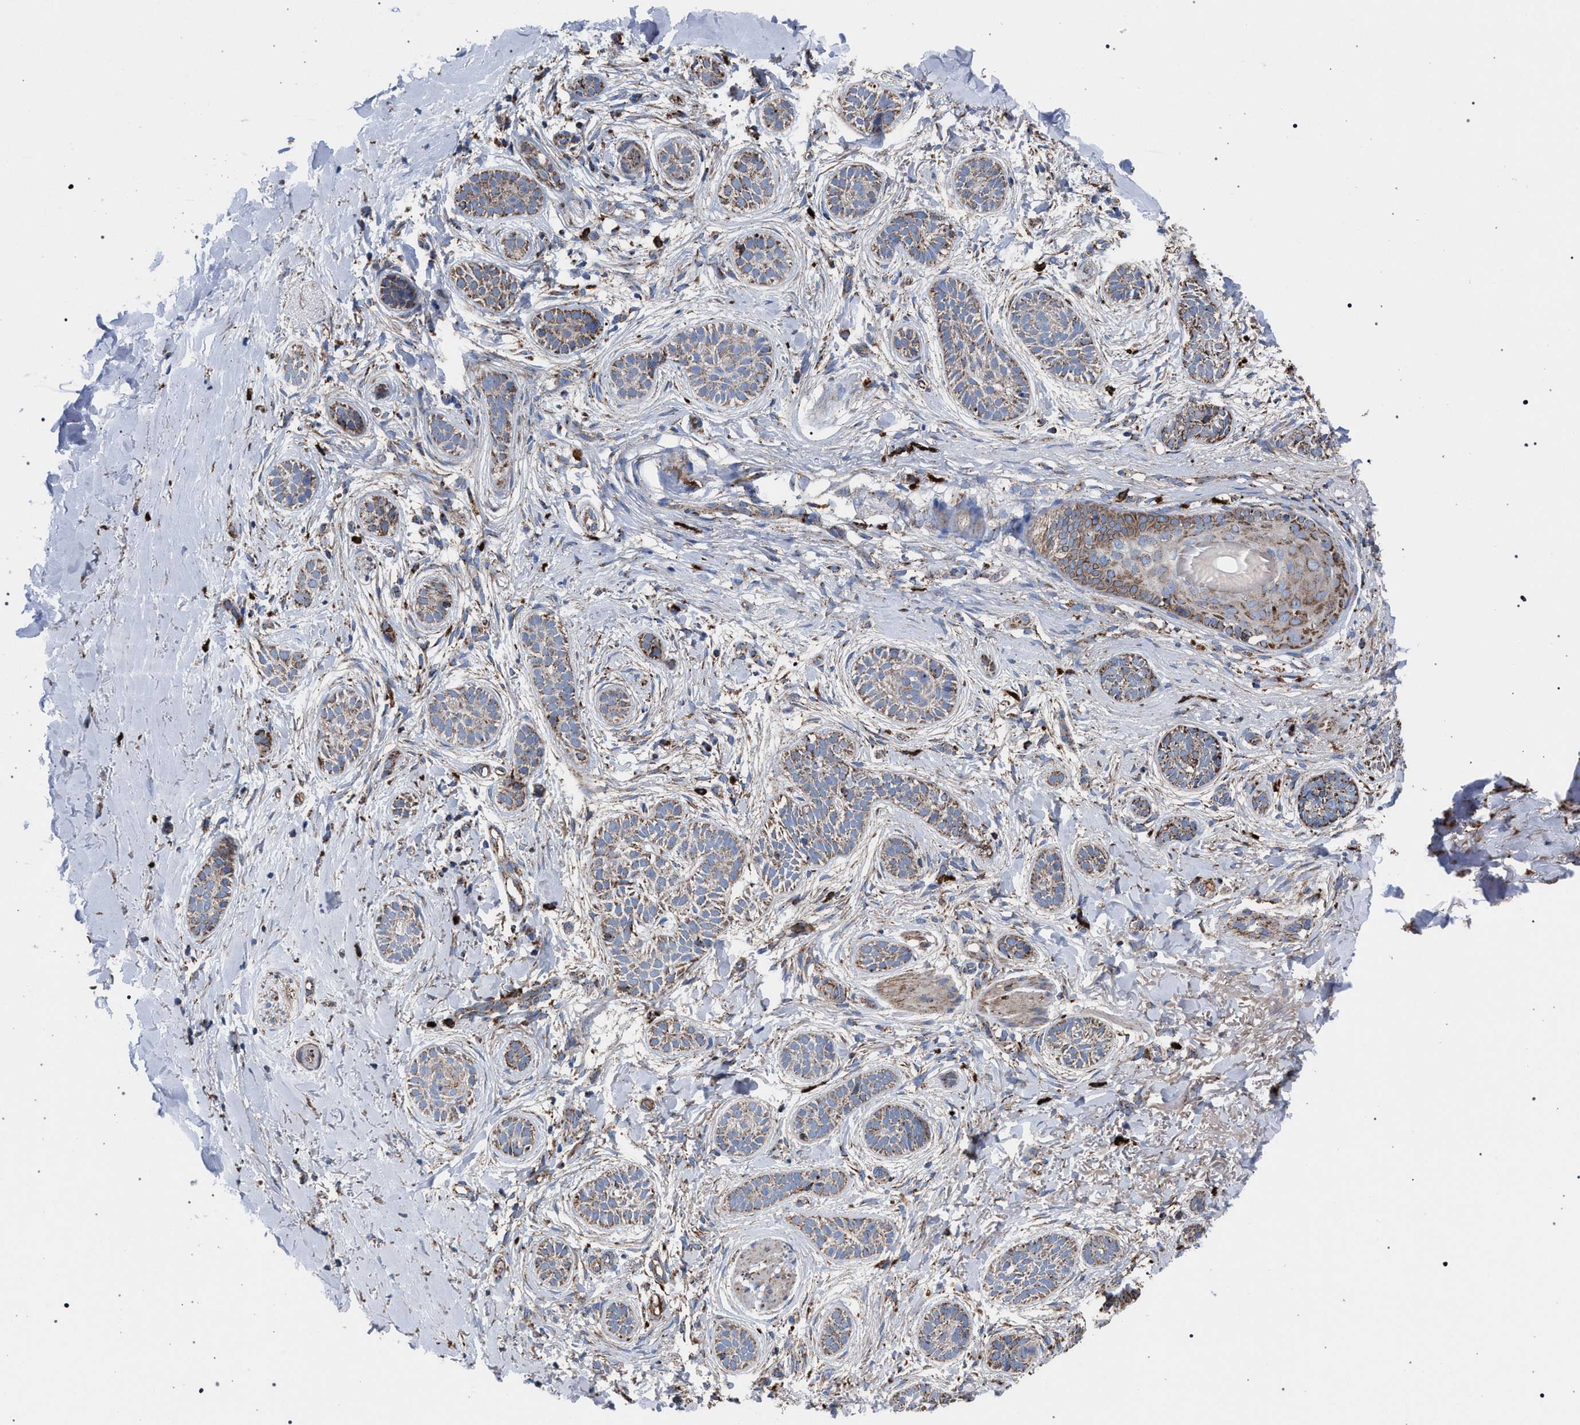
{"staining": {"intensity": "weak", "quantity": "25%-75%", "location": "cytoplasmic/membranous"}, "tissue": "skin cancer", "cell_type": "Tumor cells", "image_type": "cancer", "snomed": [{"axis": "morphology", "description": "Normal tissue, NOS"}, {"axis": "morphology", "description": "Basal cell carcinoma"}, {"axis": "topography", "description": "Skin"}], "caption": "Immunohistochemical staining of human skin cancer (basal cell carcinoma) demonstrates low levels of weak cytoplasmic/membranous protein positivity in approximately 25%-75% of tumor cells. The protein is stained brown, and the nuclei are stained in blue (DAB (3,3'-diaminobenzidine) IHC with brightfield microscopy, high magnification).", "gene": "VPS13A", "patient": {"sex": "male", "age": 63}}